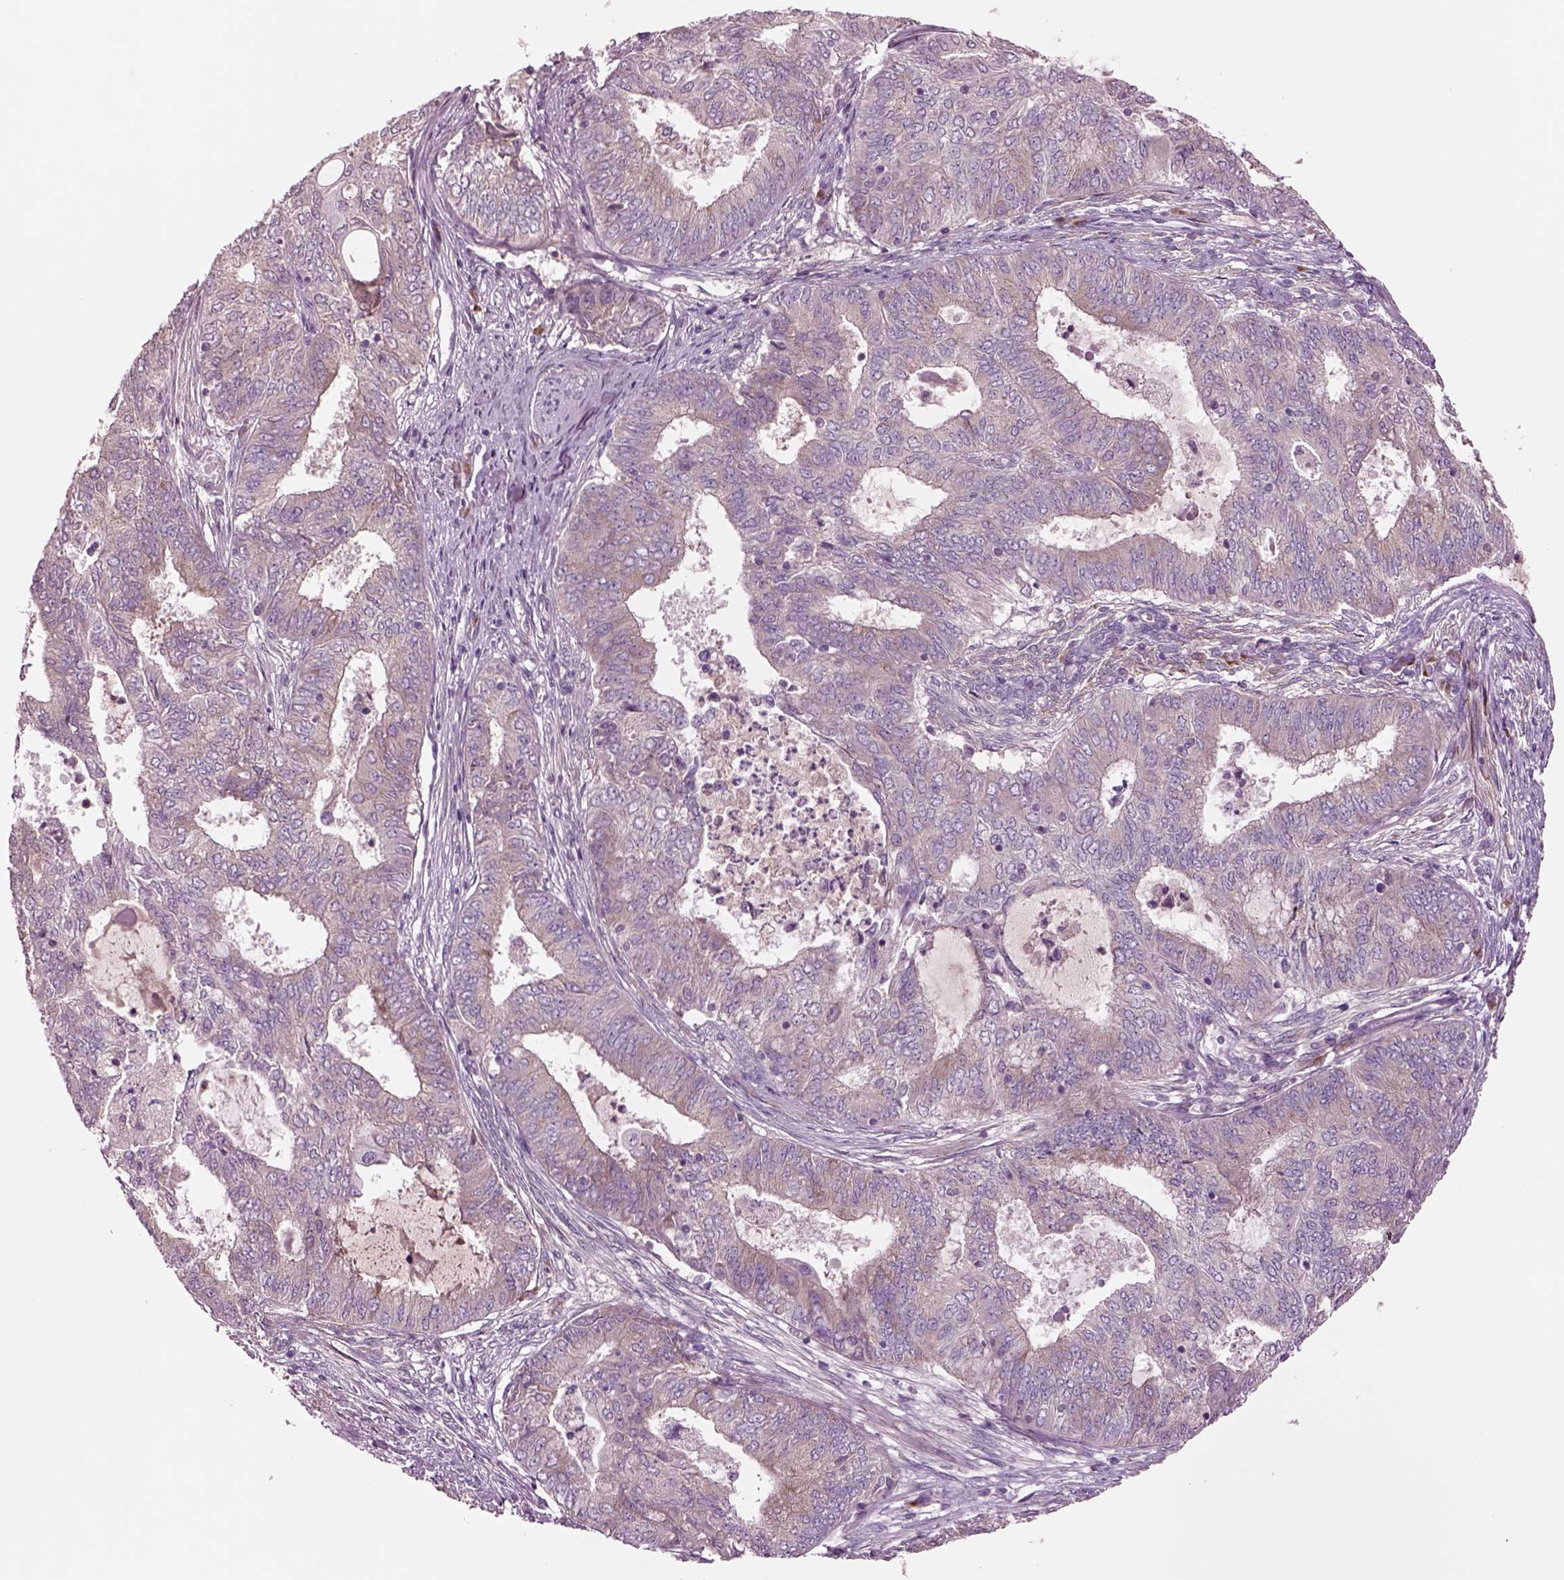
{"staining": {"intensity": "weak", "quantity": "<25%", "location": "cytoplasmic/membranous"}, "tissue": "endometrial cancer", "cell_type": "Tumor cells", "image_type": "cancer", "snomed": [{"axis": "morphology", "description": "Adenocarcinoma, NOS"}, {"axis": "topography", "description": "Endometrium"}], "caption": "Tumor cells show no significant staining in adenocarcinoma (endometrial). Nuclei are stained in blue.", "gene": "SEC23A", "patient": {"sex": "female", "age": 62}}